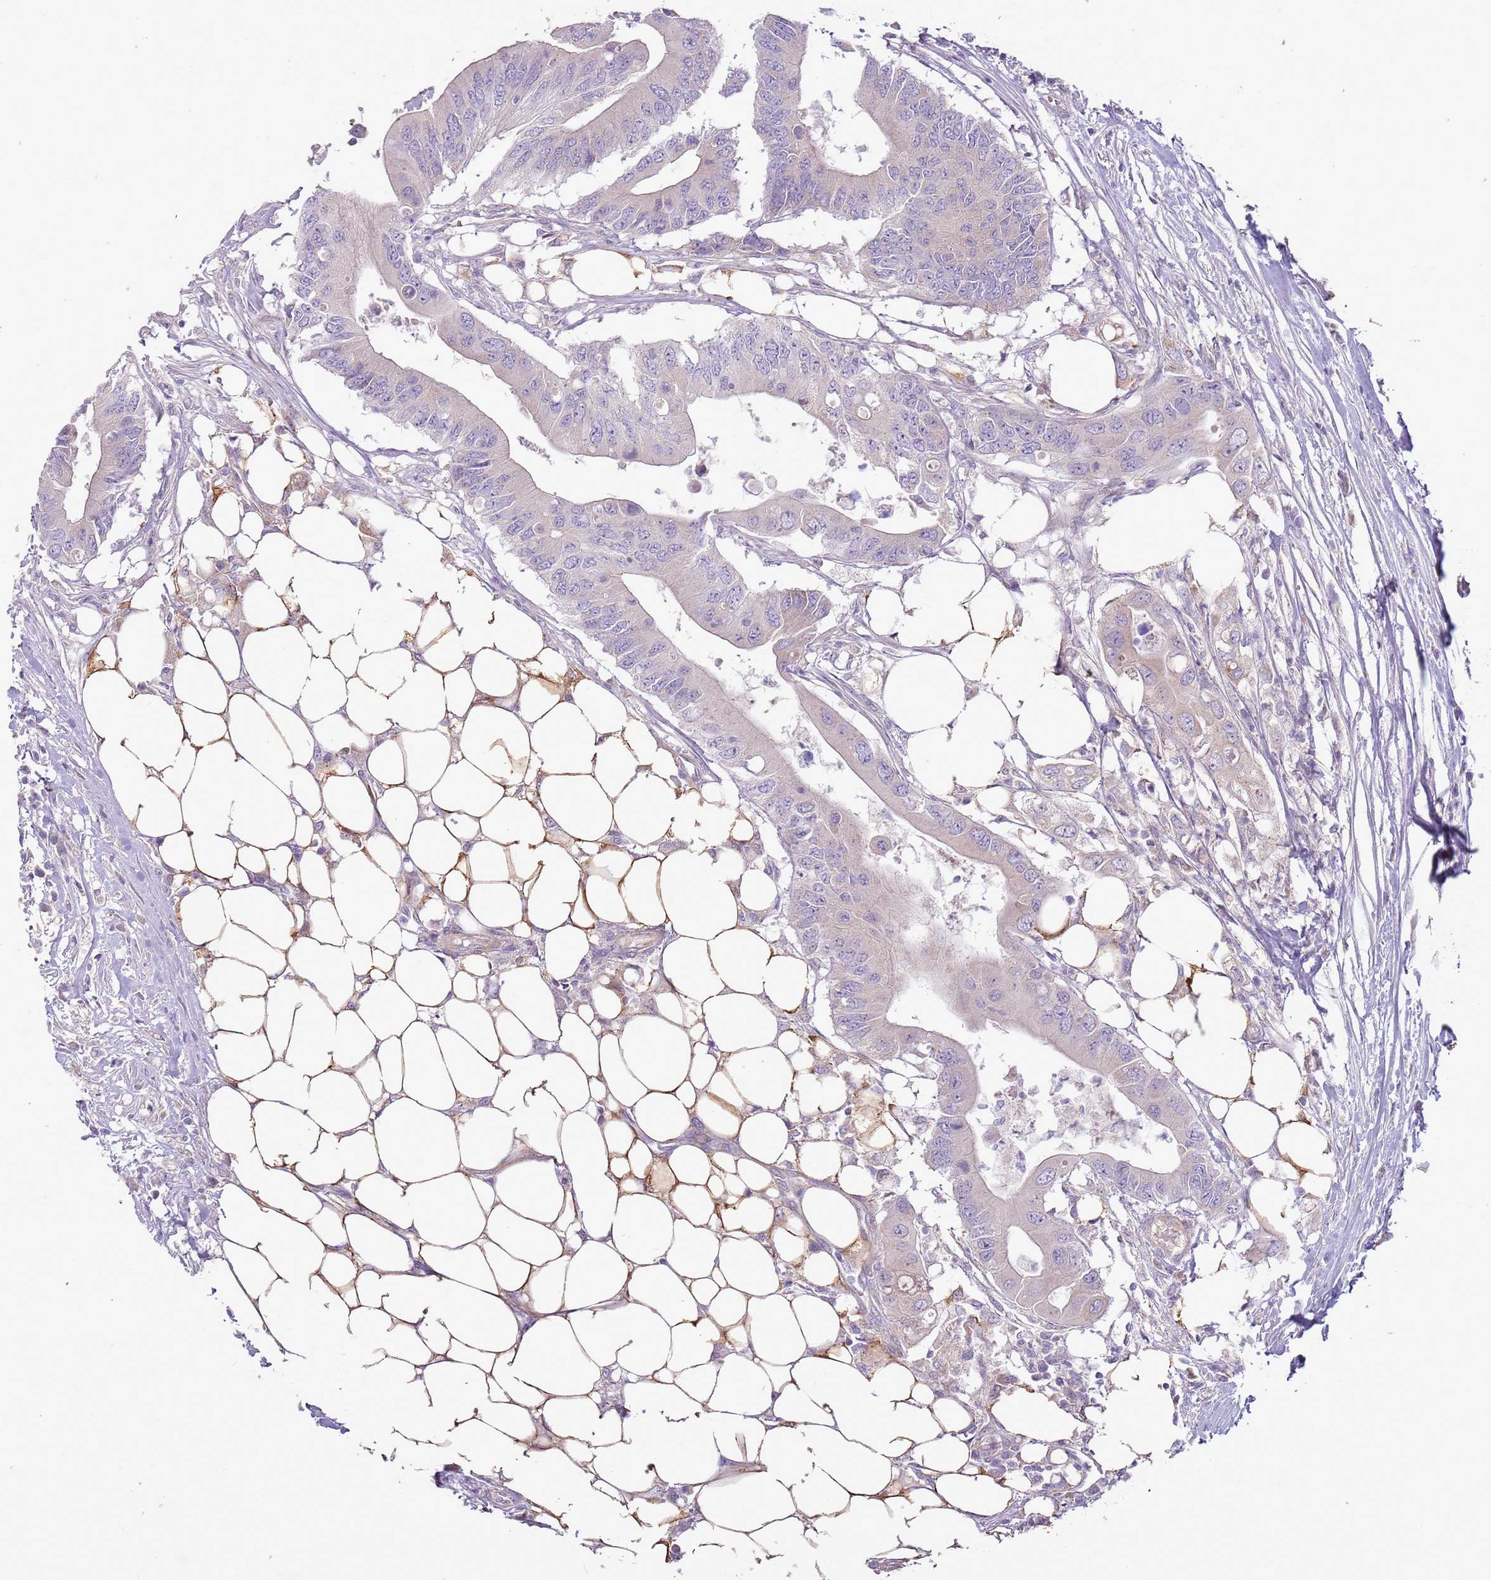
{"staining": {"intensity": "negative", "quantity": "none", "location": "none"}, "tissue": "colorectal cancer", "cell_type": "Tumor cells", "image_type": "cancer", "snomed": [{"axis": "morphology", "description": "Adenocarcinoma, NOS"}, {"axis": "topography", "description": "Colon"}], "caption": "Immunohistochemistry micrograph of neoplastic tissue: human colorectal adenocarcinoma stained with DAB exhibits no significant protein positivity in tumor cells.", "gene": "MRO", "patient": {"sex": "male", "age": 71}}